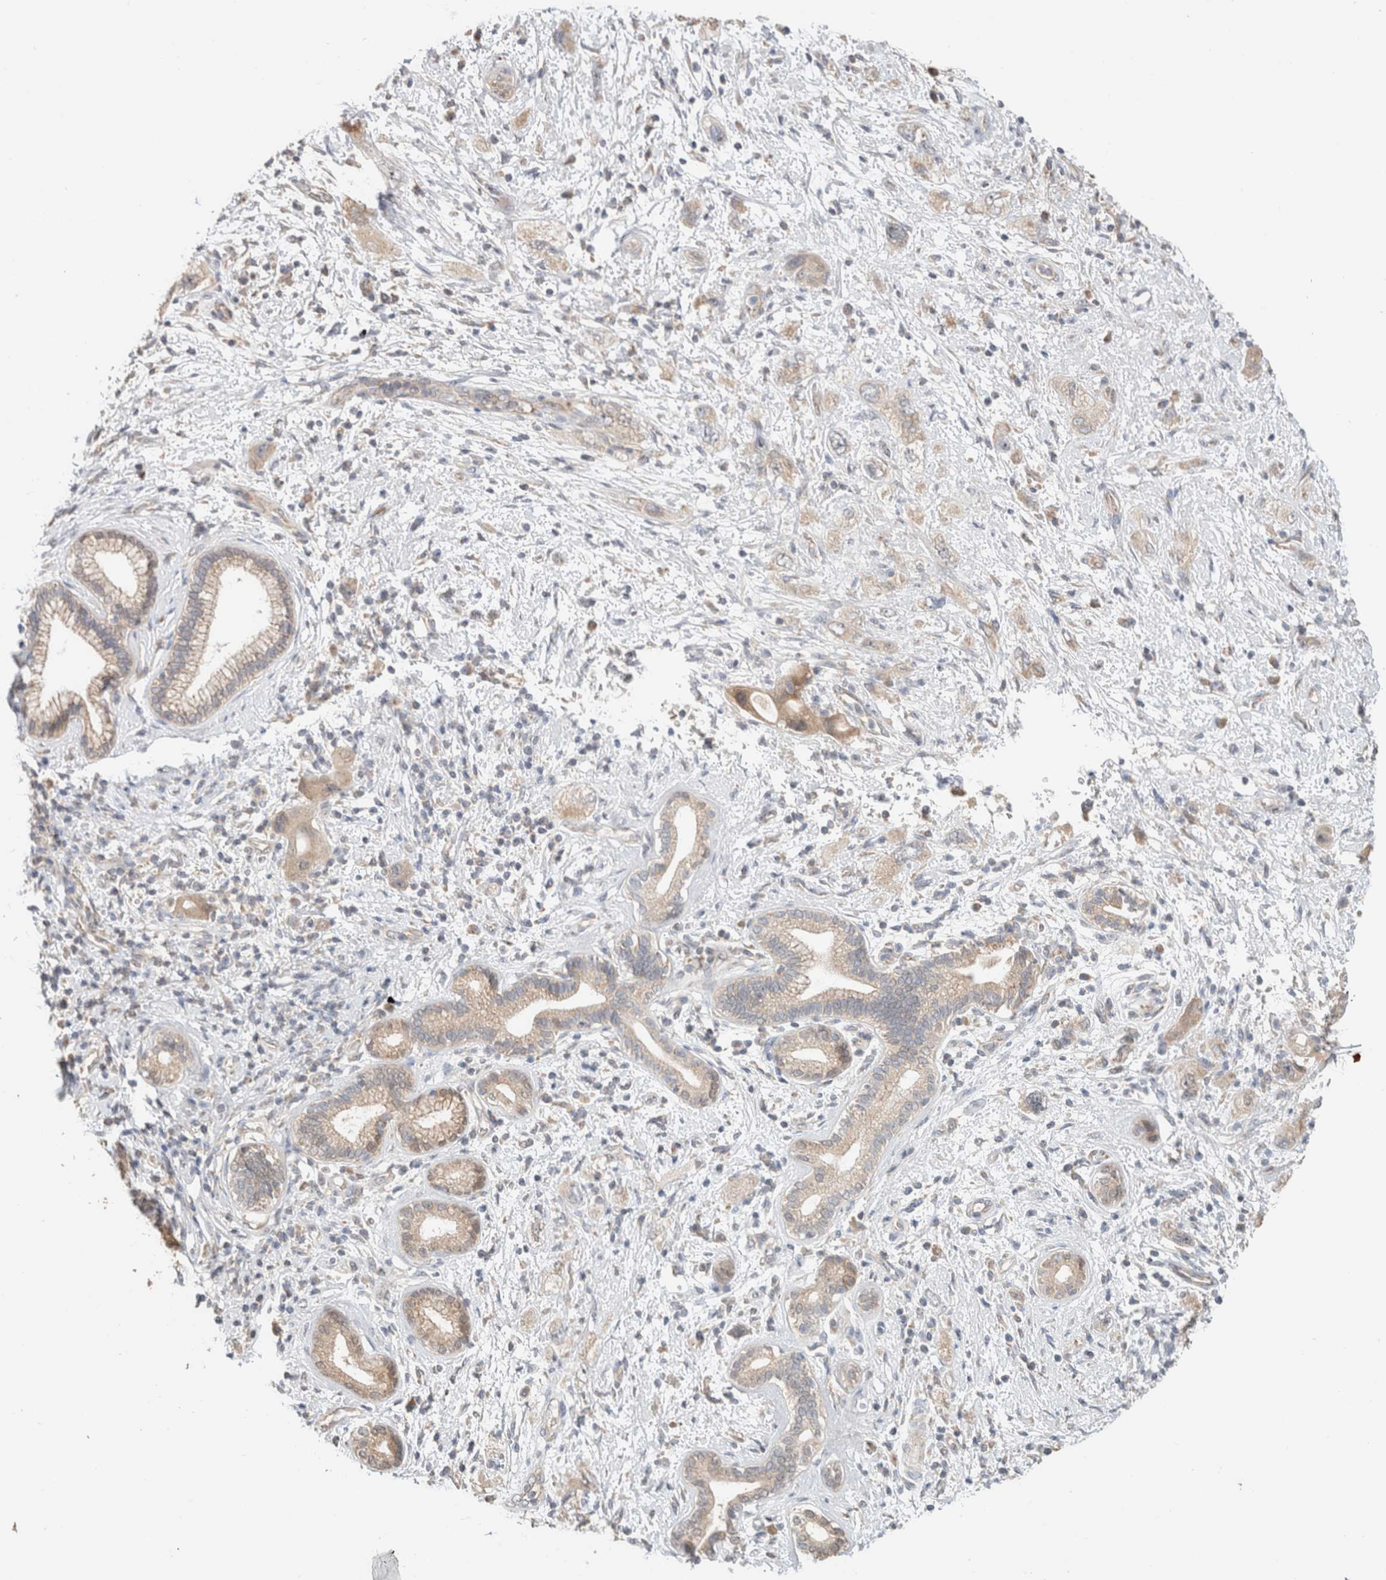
{"staining": {"intensity": "weak", "quantity": "<25%", "location": "cytoplasmic/membranous"}, "tissue": "pancreatic cancer", "cell_type": "Tumor cells", "image_type": "cancer", "snomed": [{"axis": "morphology", "description": "Adenocarcinoma, NOS"}, {"axis": "topography", "description": "Pancreas"}], "caption": "A high-resolution histopathology image shows immunohistochemistry staining of adenocarcinoma (pancreatic), which exhibits no significant staining in tumor cells.", "gene": "CA13", "patient": {"sex": "female", "age": 73}}